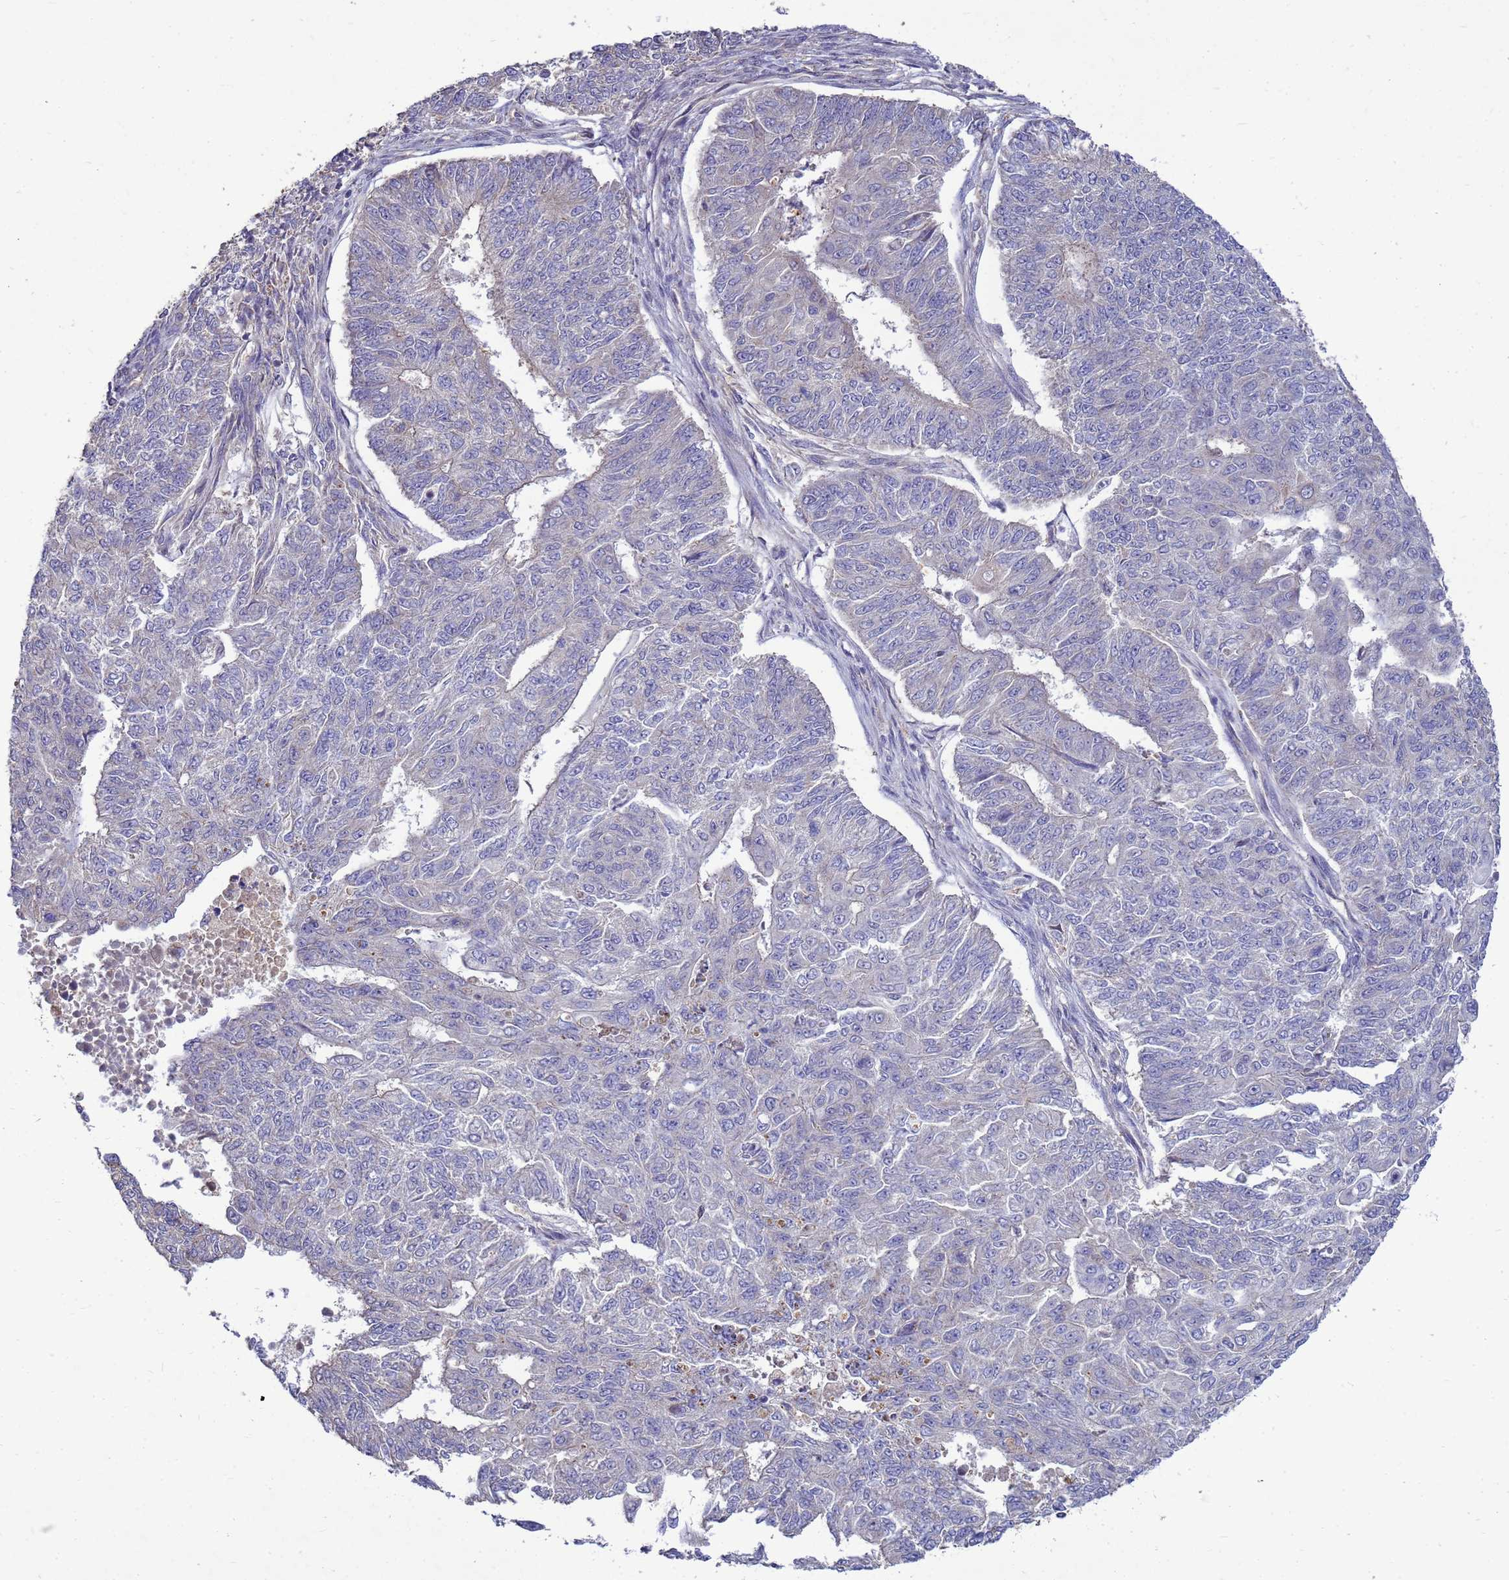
{"staining": {"intensity": "negative", "quantity": "none", "location": "none"}, "tissue": "endometrial cancer", "cell_type": "Tumor cells", "image_type": "cancer", "snomed": [{"axis": "morphology", "description": "Adenocarcinoma, NOS"}, {"axis": "topography", "description": "Endometrium"}], "caption": "Protein analysis of endometrial cancer (adenocarcinoma) displays no significant expression in tumor cells.", "gene": "EIF4EBP3", "patient": {"sex": "female", "age": 32}}